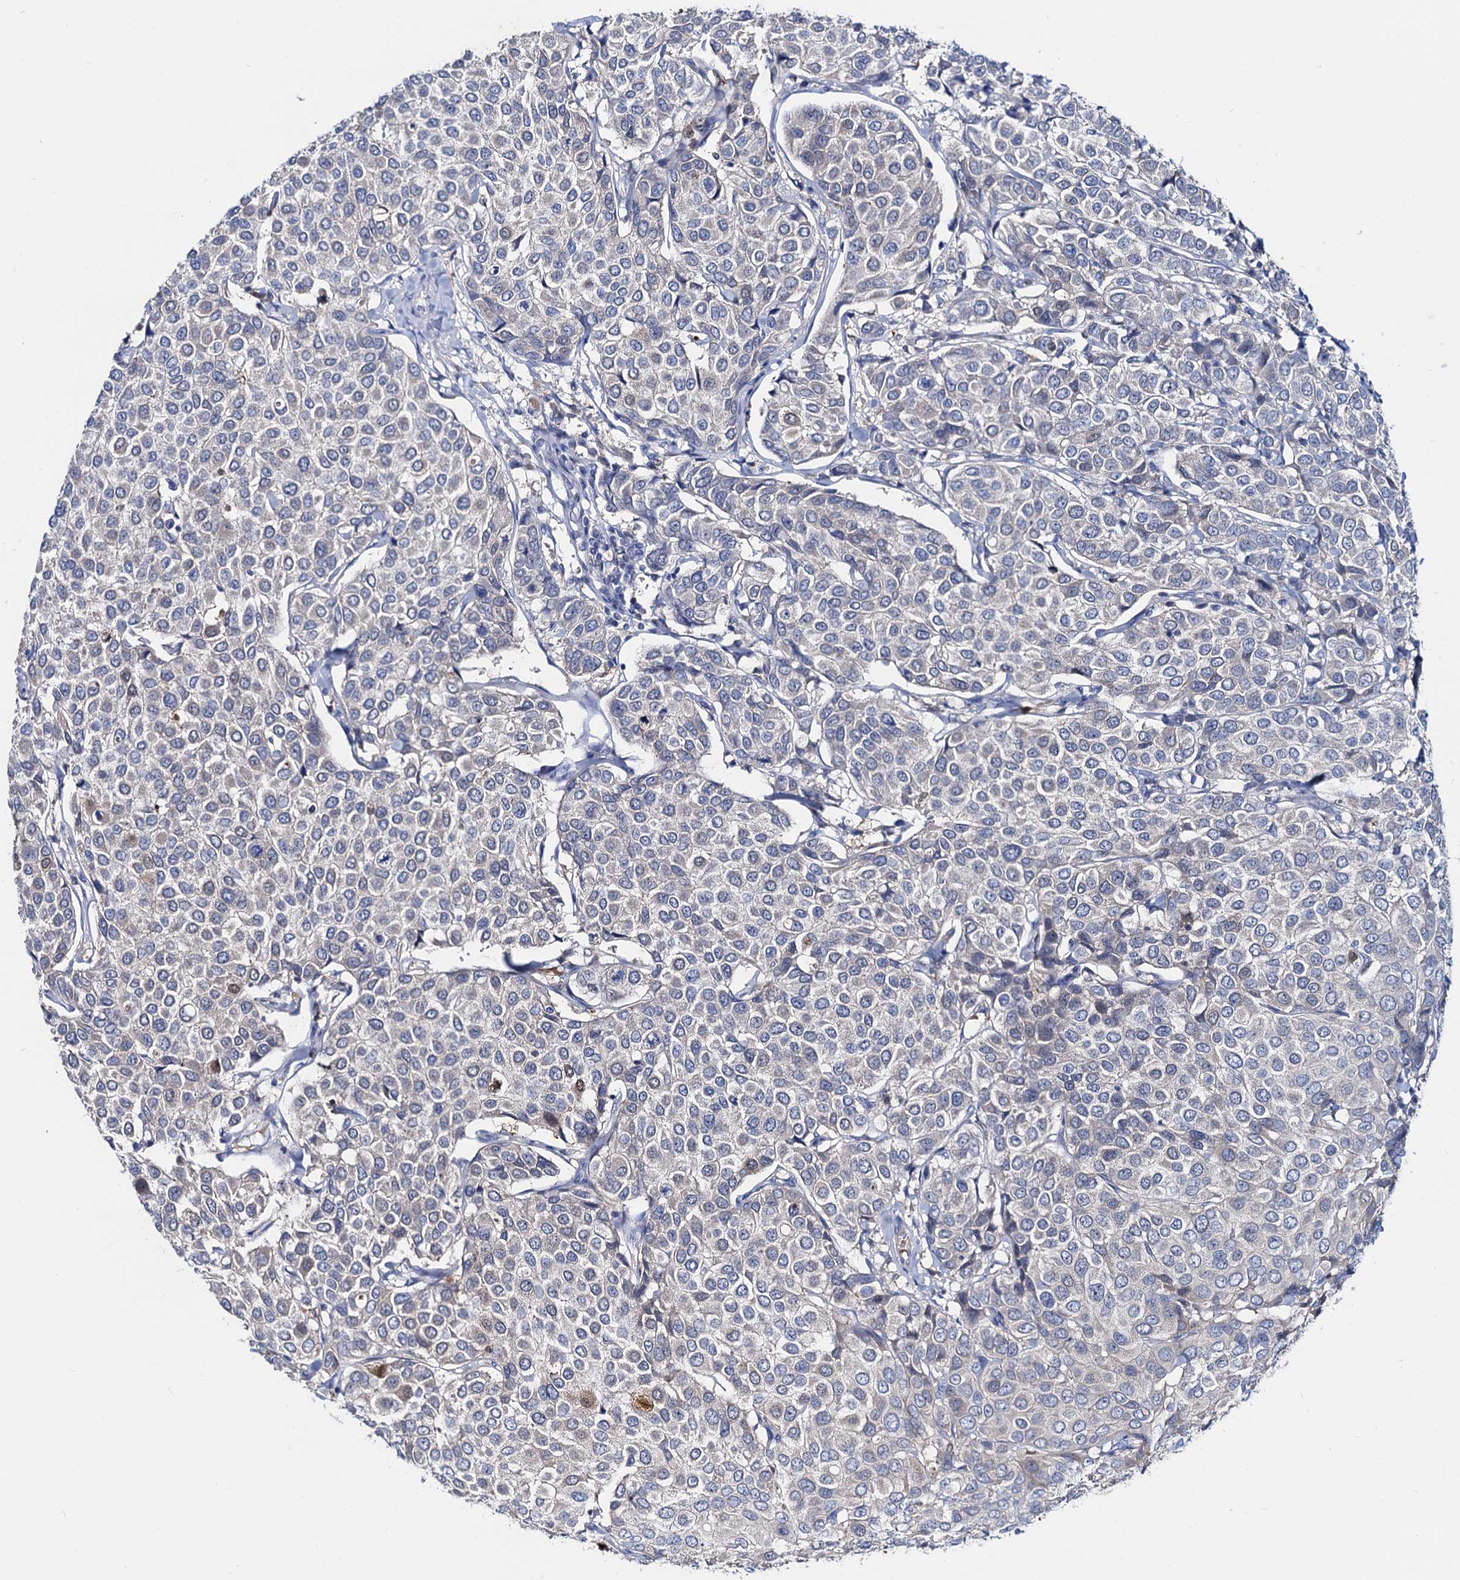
{"staining": {"intensity": "moderate", "quantity": "<25%", "location": "cytoplasmic/membranous,nuclear"}, "tissue": "breast cancer", "cell_type": "Tumor cells", "image_type": "cancer", "snomed": [{"axis": "morphology", "description": "Duct carcinoma"}, {"axis": "topography", "description": "Breast"}], "caption": "Immunohistochemistry (IHC) of human breast cancer (intraductal carcinoma) reveals low levels of moderate cytoplasmic/membranous and nuclear positivity in about <25% of tumor cells.", "gene": "FAH", "patient": {"sex": "female", "age": 55}}